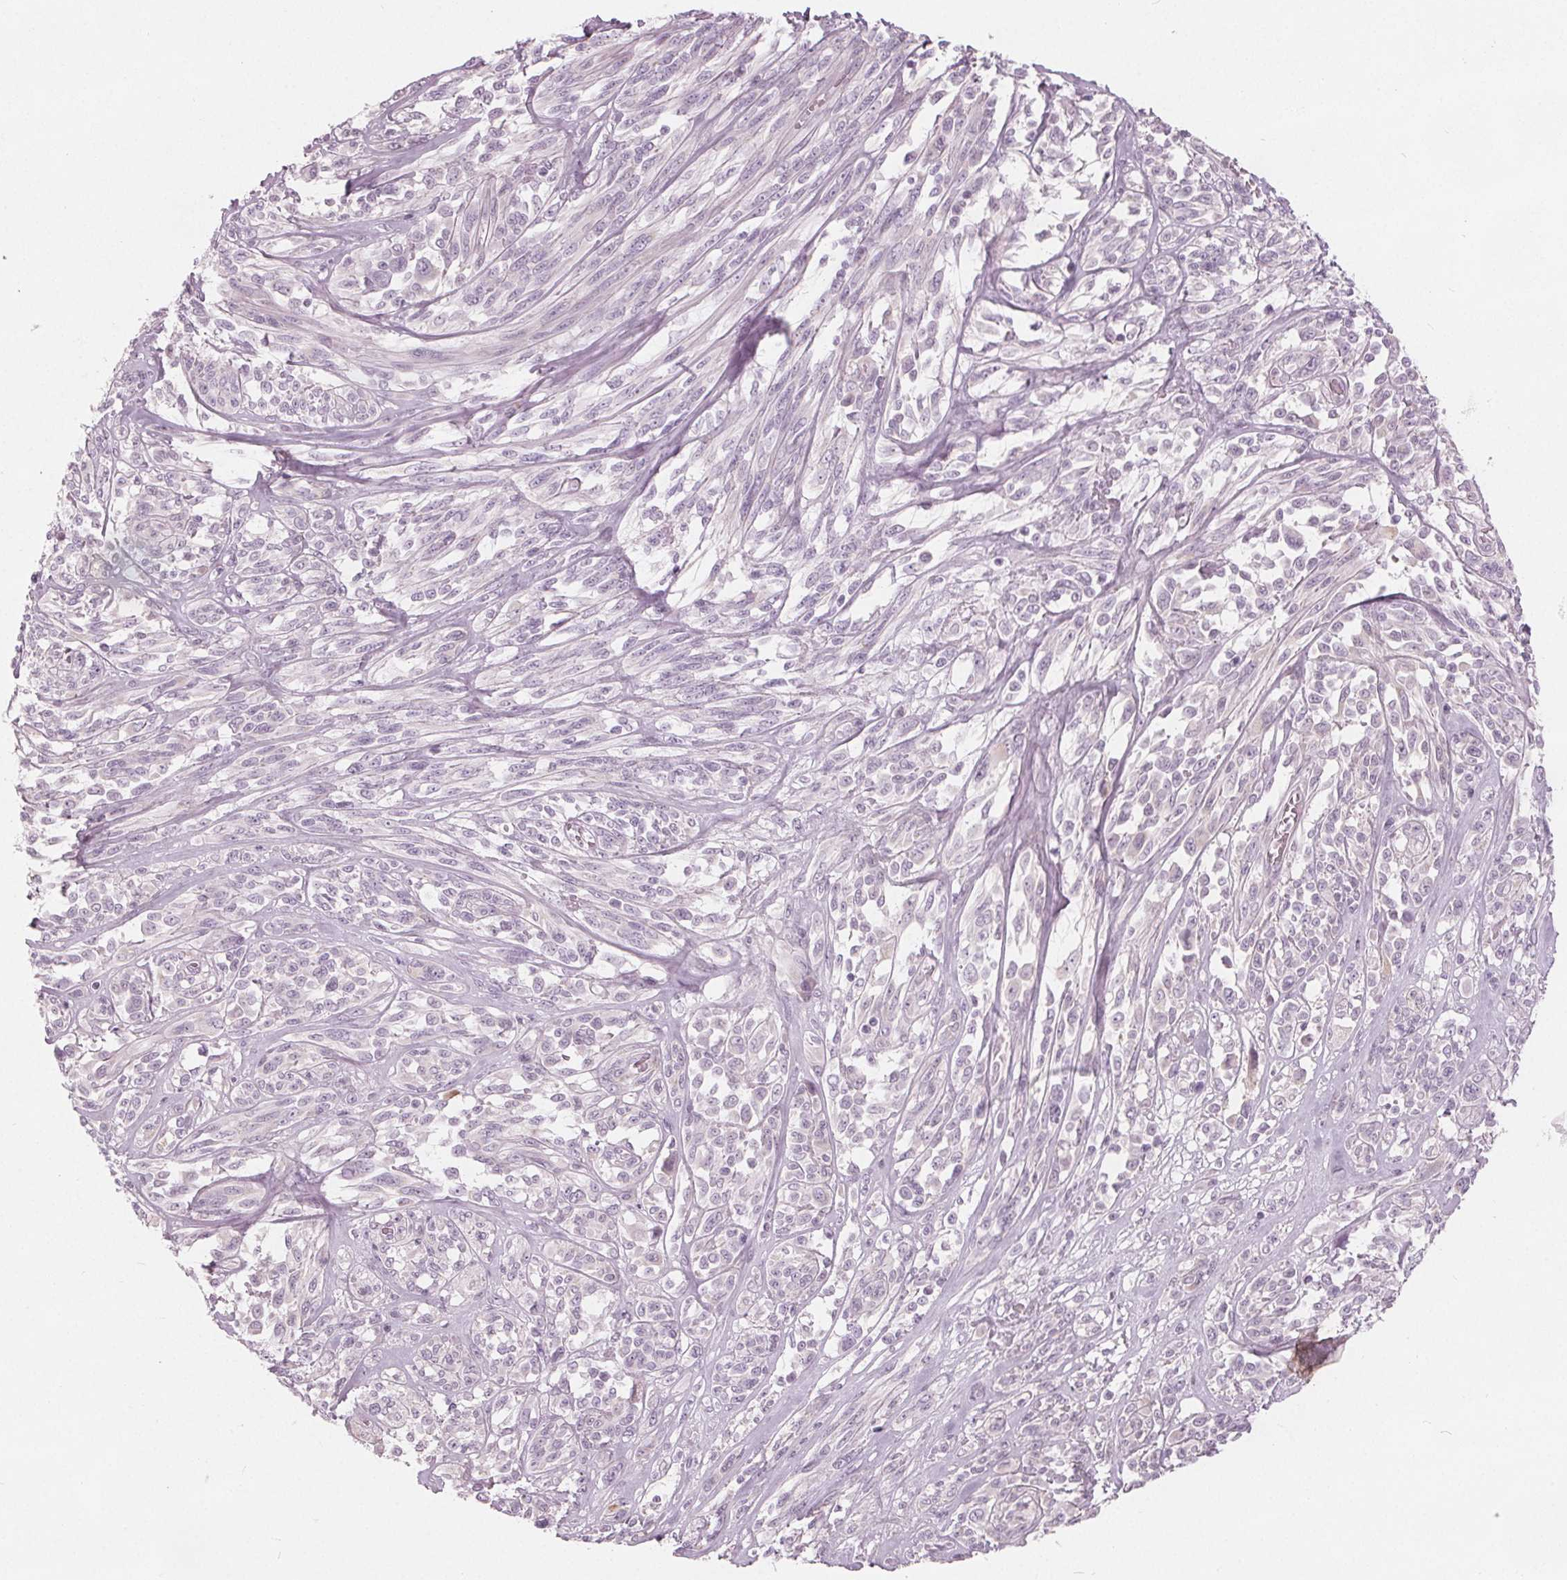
{"staining": {"intensity": "negative", "quantity": "none", "location": "none"}, "tissue": "melanoma", "cell_type": "Tumor cells", "image_type": "cancer", "snomed": [{"axis": "morphology", "description": "Malignant melanoma, NOS"}, {"axis": "topography", "description": "Skin"}], "caption": "A histopathology image of human malignant melanoma is negative for staining in tumor cells.", "gene": "BRSK1", "patient": {"sex": "female", "age": 91}}